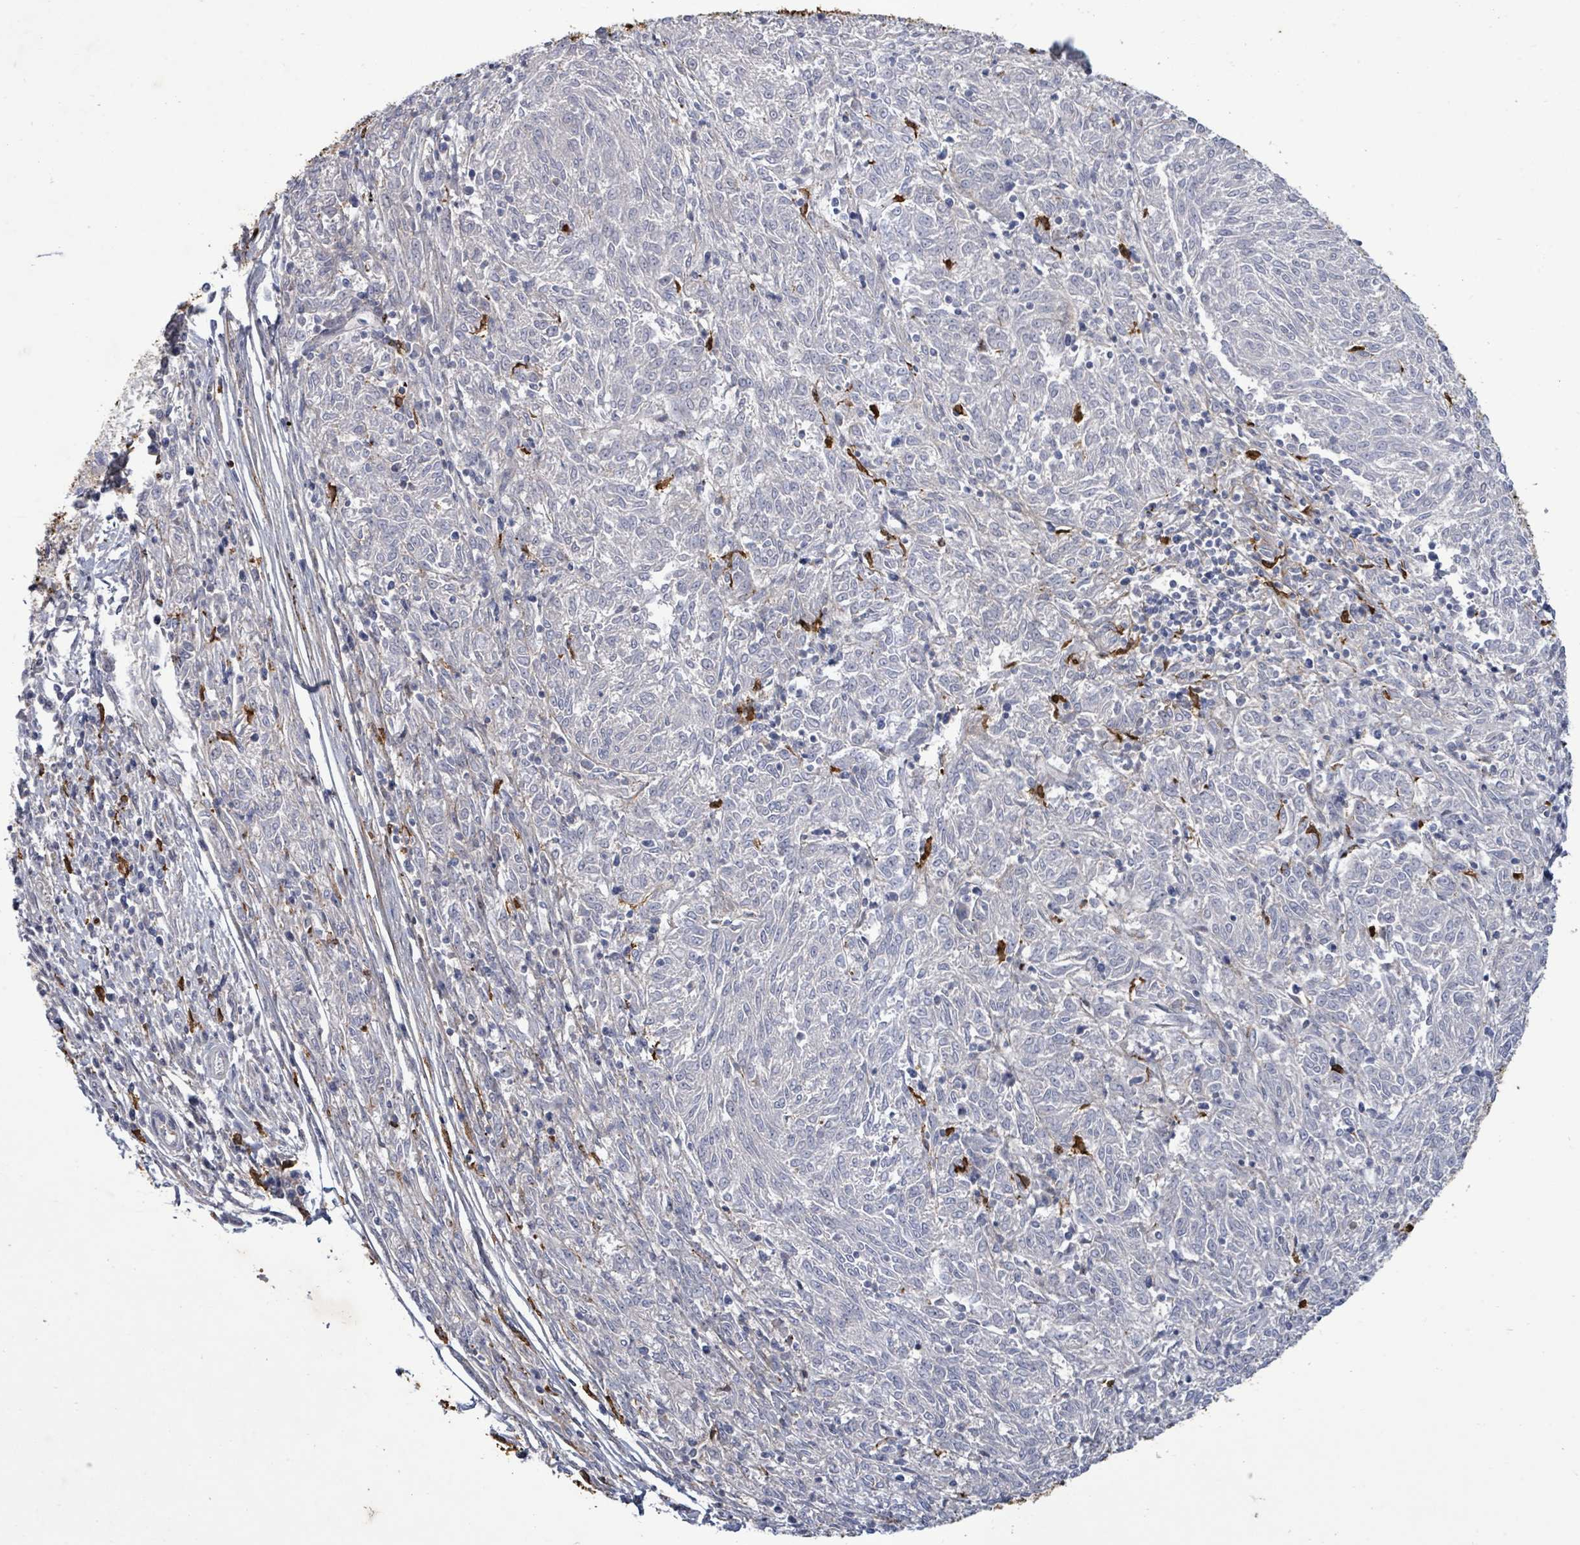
{"staining": {"intensity": "negative", "quantity": "none", "location": "none"}, "tissue": "melanoma", "cell_type": "Tumor cells", "image_type": "cancer", "snomed": [{"axis": "morphology", "description": "Malignant melanoma, NOS"}, {"axis": "topography", "description": "Skin"}], "caption": "The IHC image has no significant expression in tumor cells of melanoma tissue.", "gene": "FAM210A", "patient": {"sex": "female", "age": 72}}